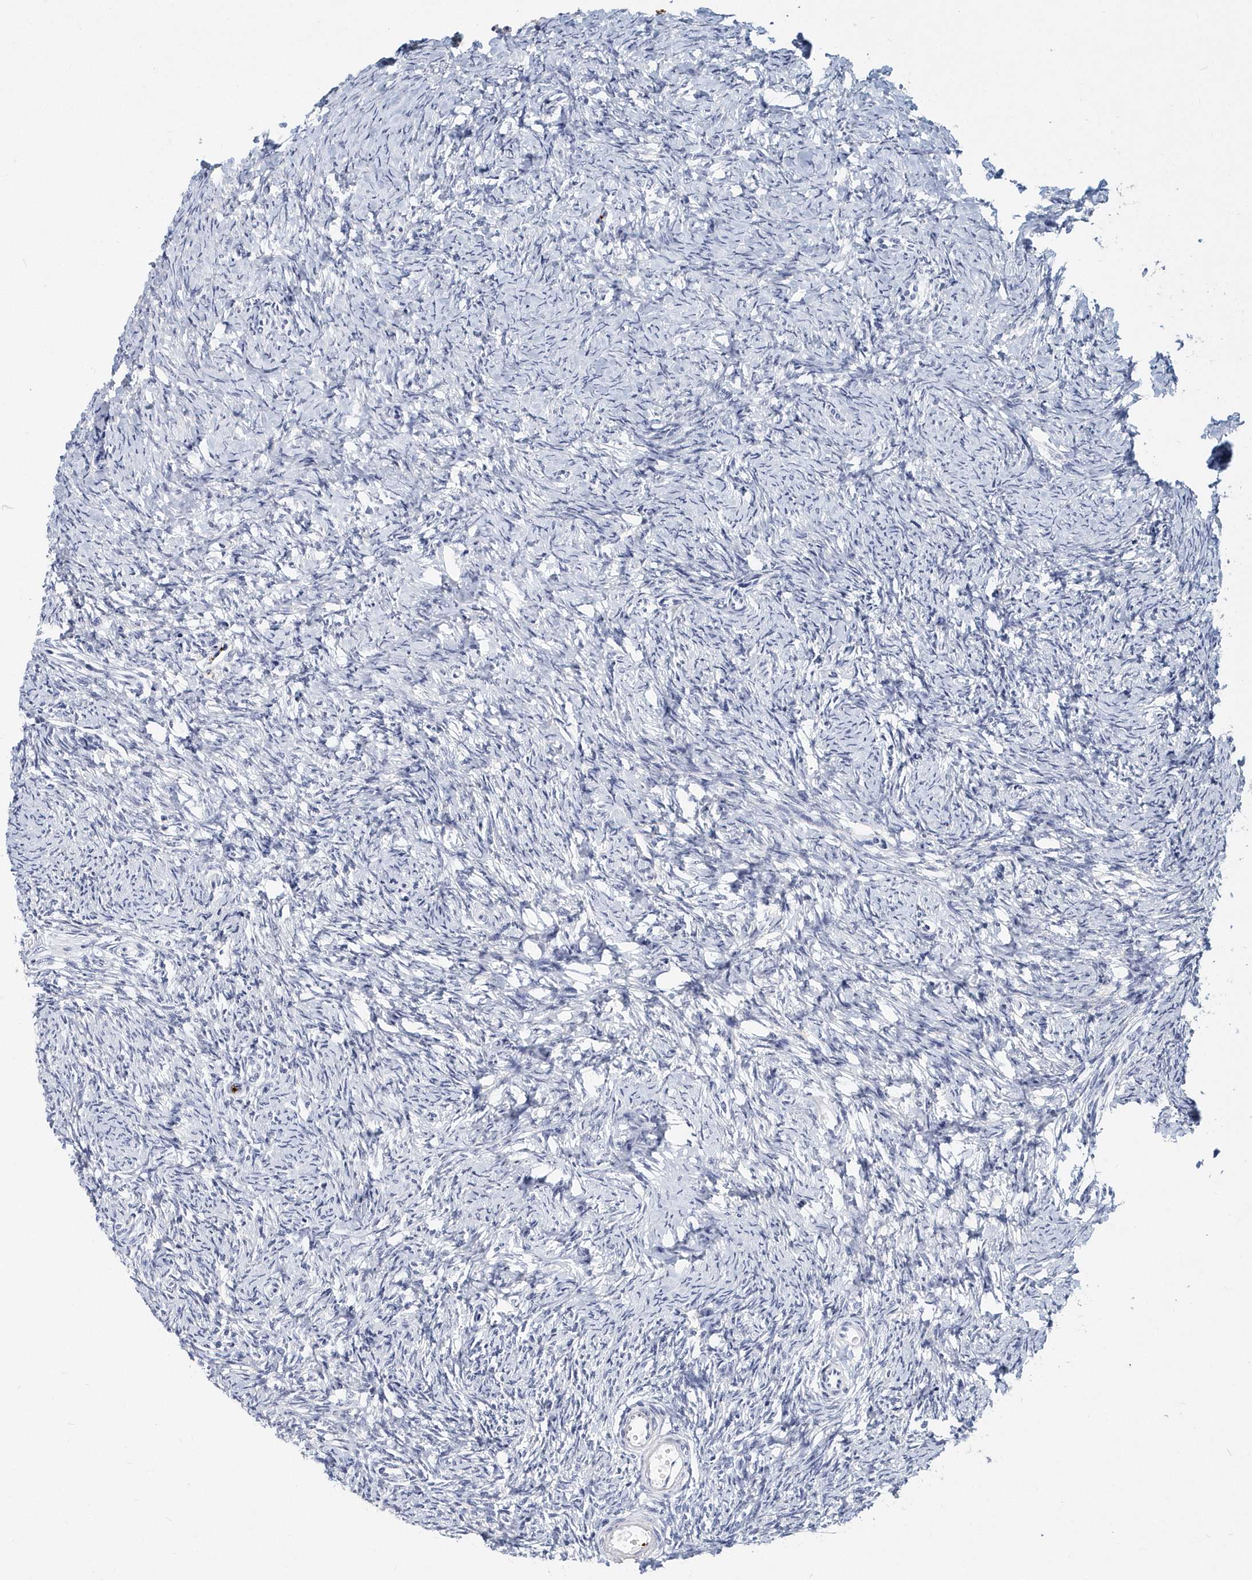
{"staining": {"intensity": "negative", "quantity": "none", "location": "none"}, "tissue": "ovary", "cell_type": "Follicle cells", "image_type": "normal", "snomed": [{"axis": "morphology", "description": "Normal tissue, NOS"}, {"axis": "morphology", "description": "Cyst, NOS"}, {"axis": "topography", "description": "Ovary"}], "caption": "This is an immunohistochemistry (IHC) micrograph of benign human ovary. There is no expression in follicle cells.", "gene": "ITGA2B", "patient": {"sex": "female", "age": 33}}